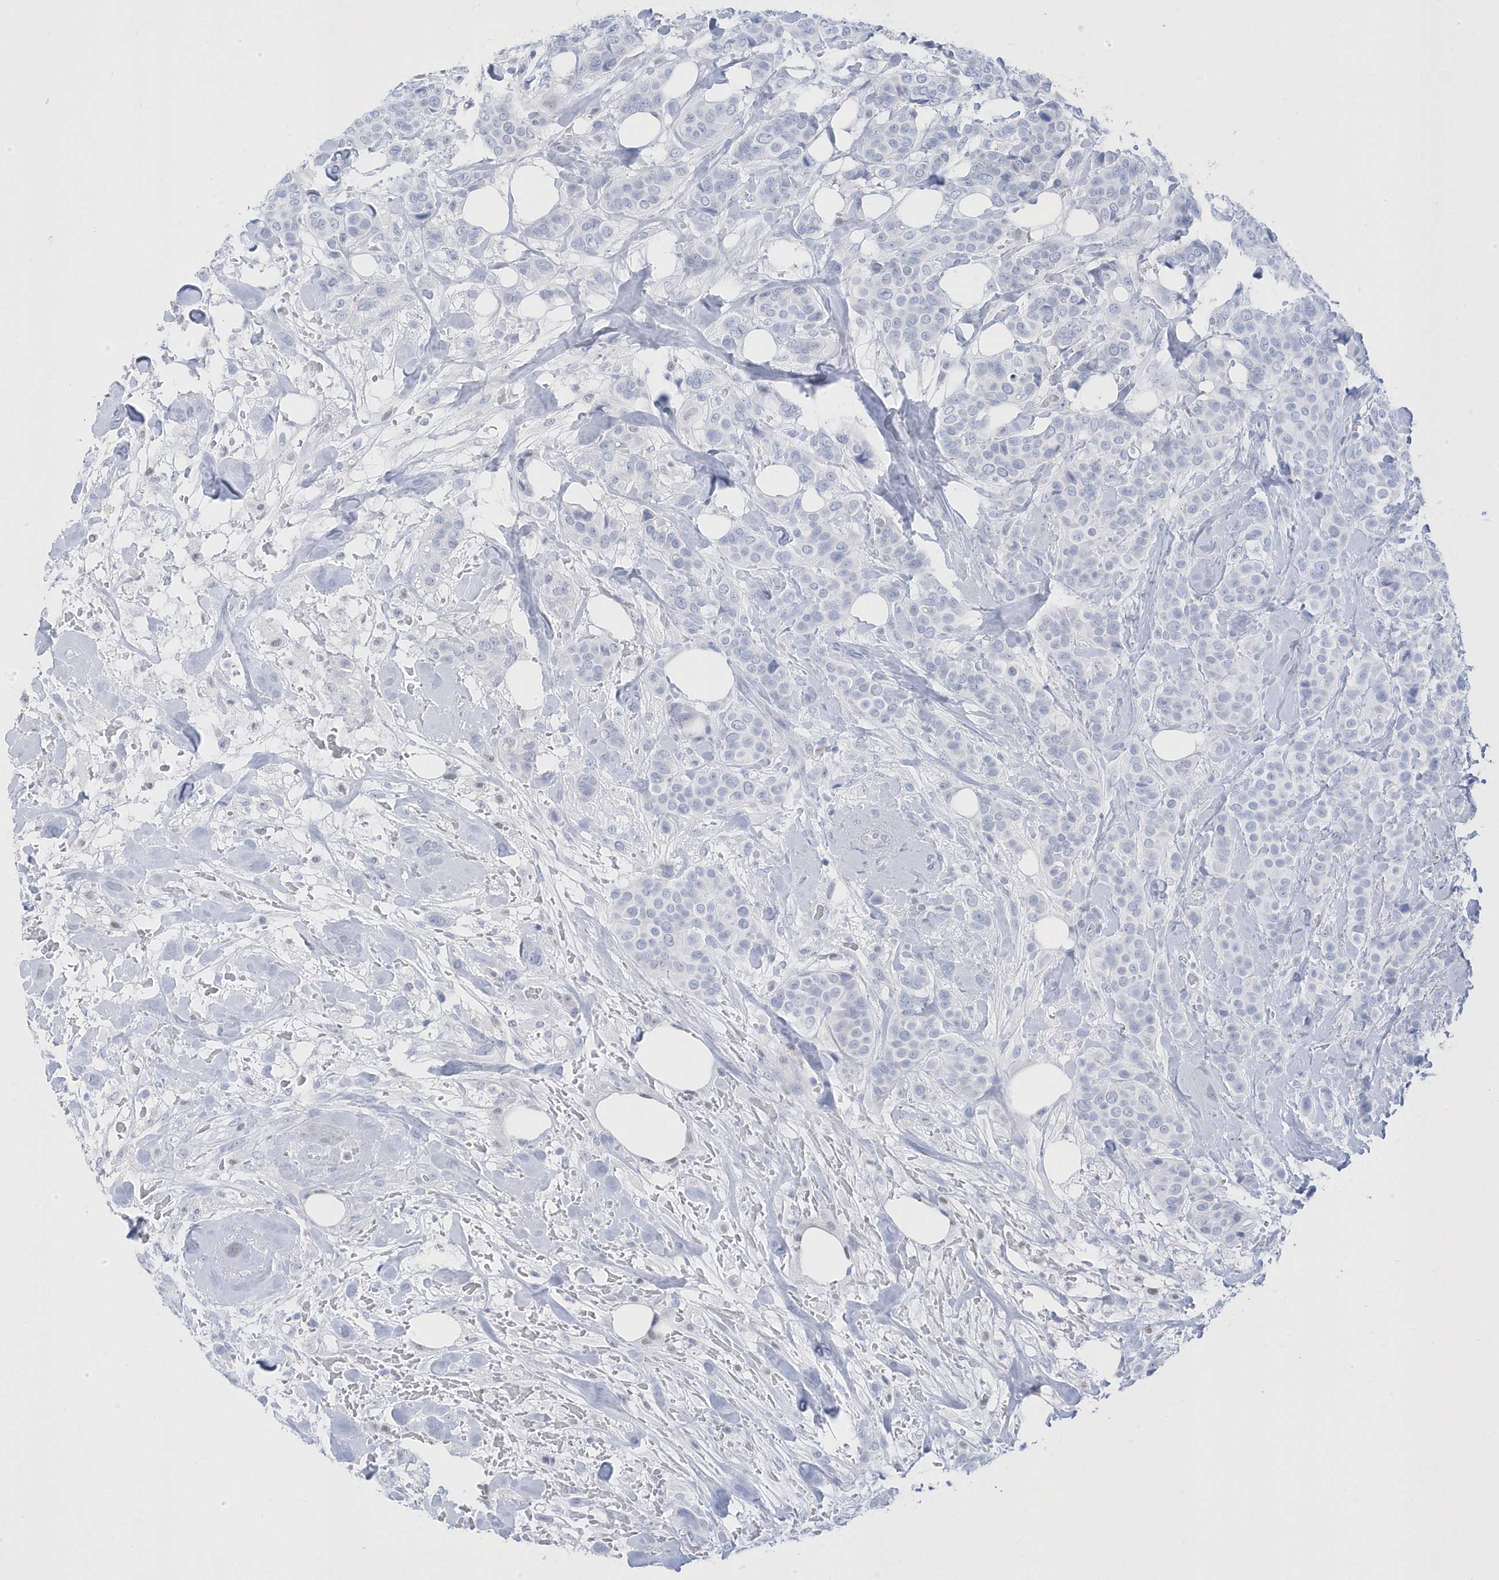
{"staining": {"intensity": "negative", "quantity": "none", "location": "none"}, "tissue": "breast cancer", "cell_type": "Tumor cells", "image_type": "cancer", "snomed": [{"axis": "morphology", "description": "Lobular carcinoma"}, {"axis": "topography", "description": "Breast"}], "caption": "Immunohistochemistry (IHC) photomicrograph of human breast lobular carcinoma stained for a protein (brown), which demonstrates no expression in tumor cells.", "gene": "GTPBP6", "patient": {"sex": "female", "age": 51}}